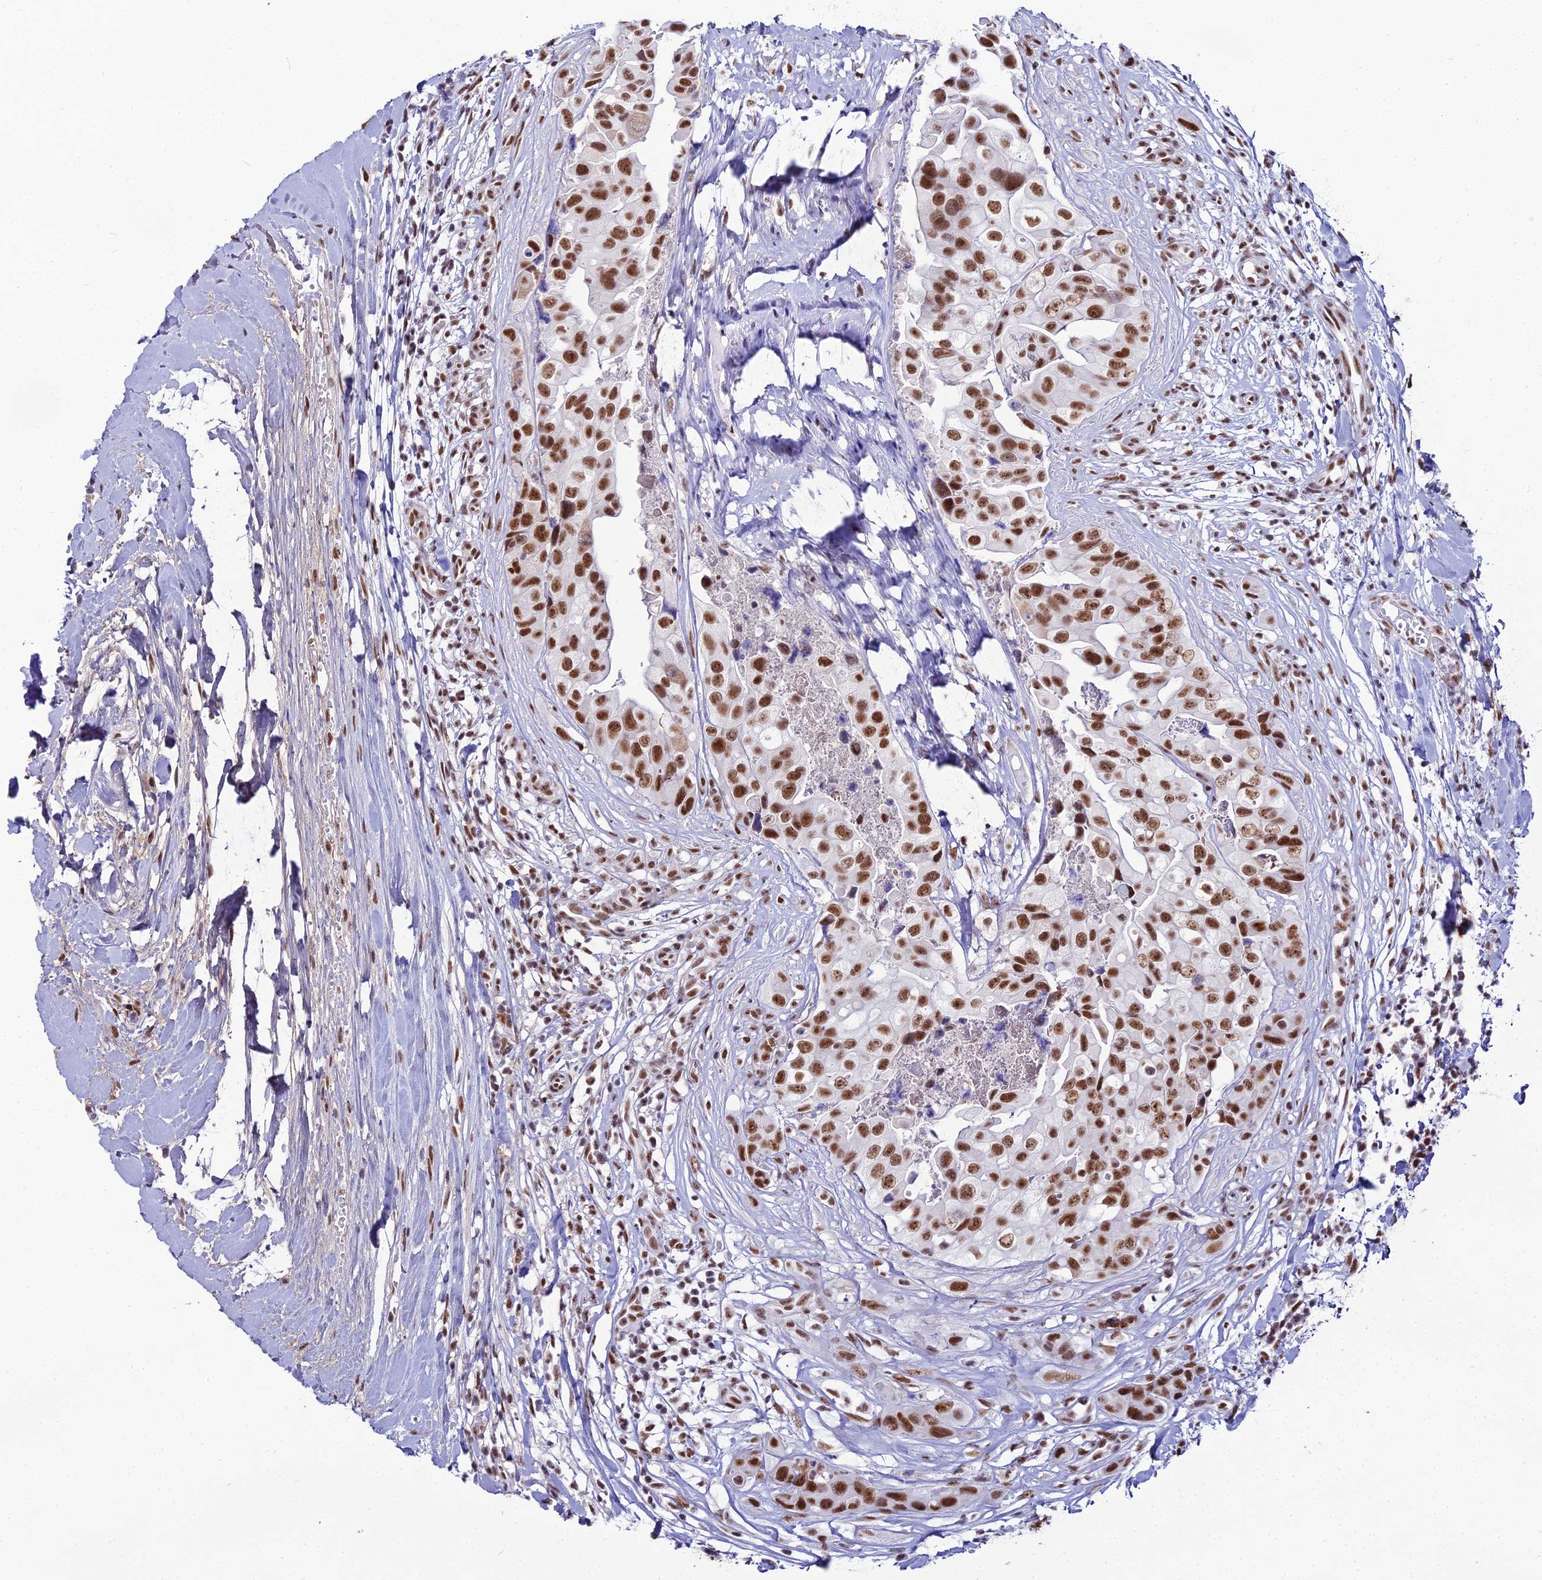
{"staining": {"intensity": "strong", "quantity": ">75%", "location": "nuclear"}, "tissue": "head and neck cancer", "cell_type": "Tumor cells", "image_type": "cancer", "snomed": [{"axis": "morphology", "description": "Adenocarcinoma, NOS"}, {"axis": "morphology", "description": "Adenocarcinoma, metastatic, NOS"}, {"axis": "topography", "description": "Head-Neck"}], "caption": "Immunohistochemistry (IHC) staining of head and neck cancer, which exhibits high levels of strong nuclear positivity in approximately >75% of tumor cells indicating strong nuclear protein staining. The staining was performed using DAB (3,3'-diaminobenzidine) (brown) for protein detection and nuclei were counterstained in hematoxylin (blue).", "gene": "RBM12", "patient": {"sex": "male", "age": 75}}